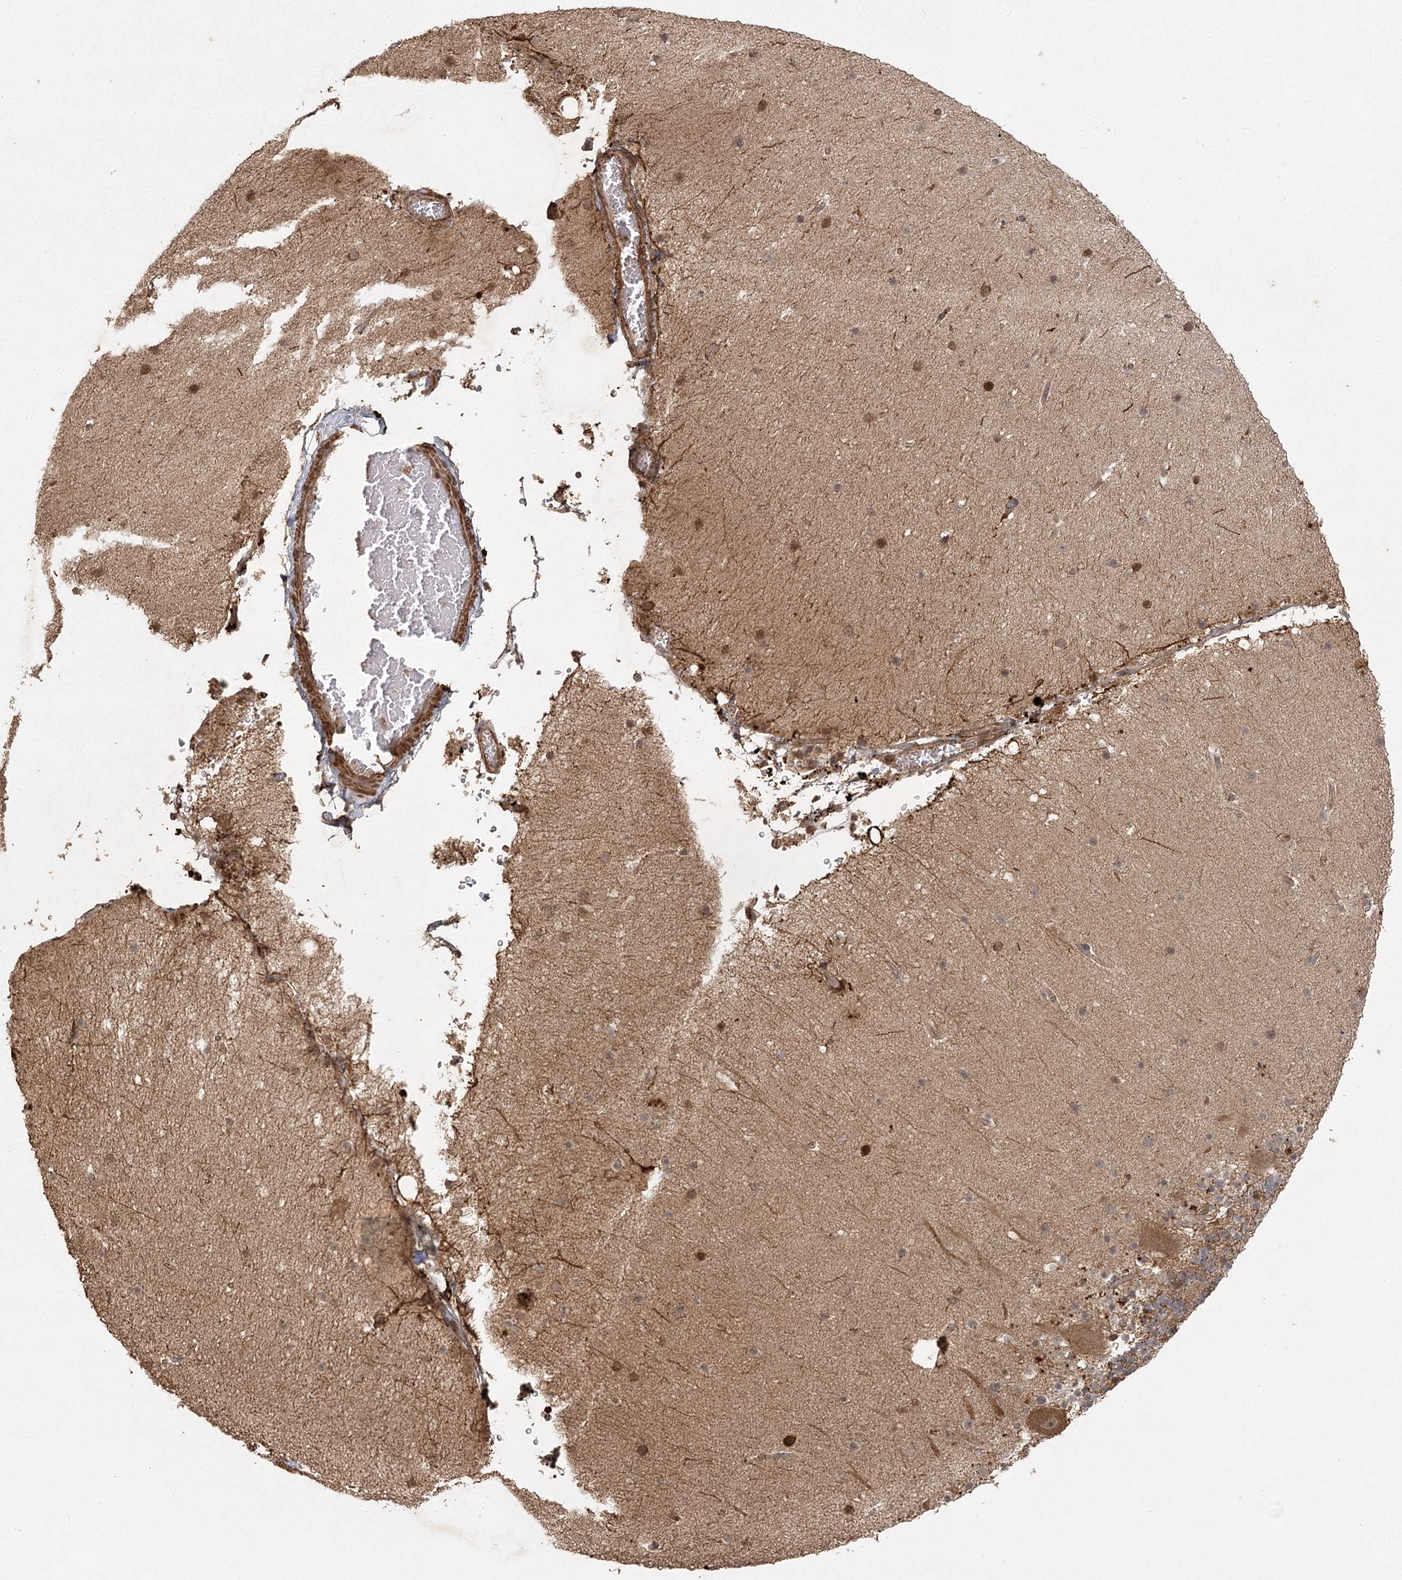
{"staining": {"intensity": "moderate", "quantity": ">75%", "location": "cytoplasmic/membranous"}, "tissue": "cerebellum", "cell_type": "Cells in granular layer", "image_type": "normal", "snomed": [{"axis": "morphology", "description": "Normal tissue, NOS"}, {"axis": "topography", "description": "Cerebellum"}], "caption": "Immunohistochemical staining of normal human cerebellum demonstrates medium levels of moderate cytoplasmic/membranous expression in approximately >75% of cells in granular layer. (Brightfield microscopy of DAB IHC at high magnification).", "gene": "ARL13A", "patient": {"sex": "male", "age": 57}}